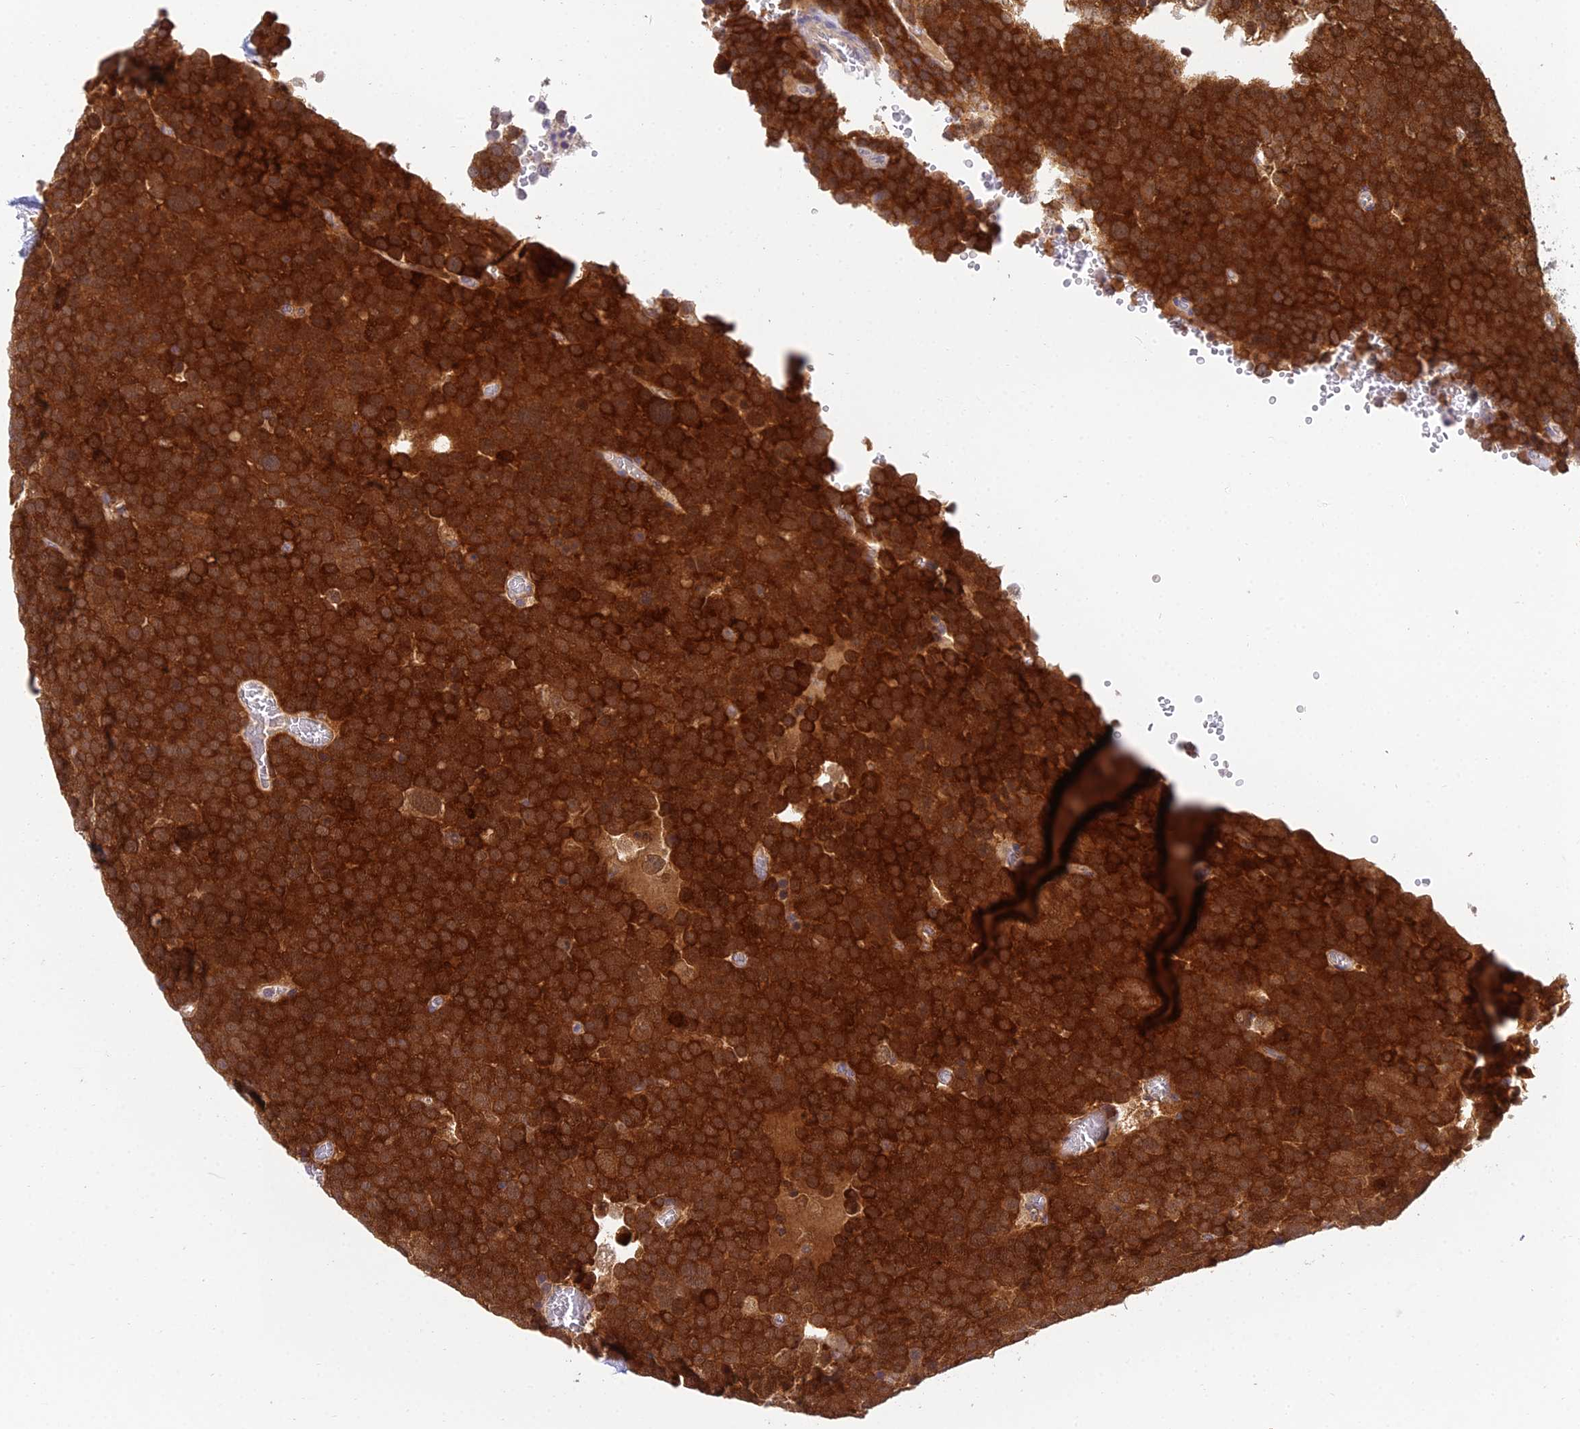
{"staining": {"intensity": "strong", "quantity": ">75%", "location": "cytoplasmic/membranous"}, "tissue": "testis cancer", "cell_type": "Tumor cells", "image_type": "cancer", "snomed": [{"axis": "morphology", "description": "Seminoma, NOS"}, {"axis": "topography", "description": "Testis"}], "caption": "This is a histology image of immunohistochemistry (IHC) staining of testis cancer (seminoma), which shows strong staining in the cytoplasmic/membranous of tumor cells.", "gene": "UBE2G1", "patient": {"sex": "male", "age": 71}}